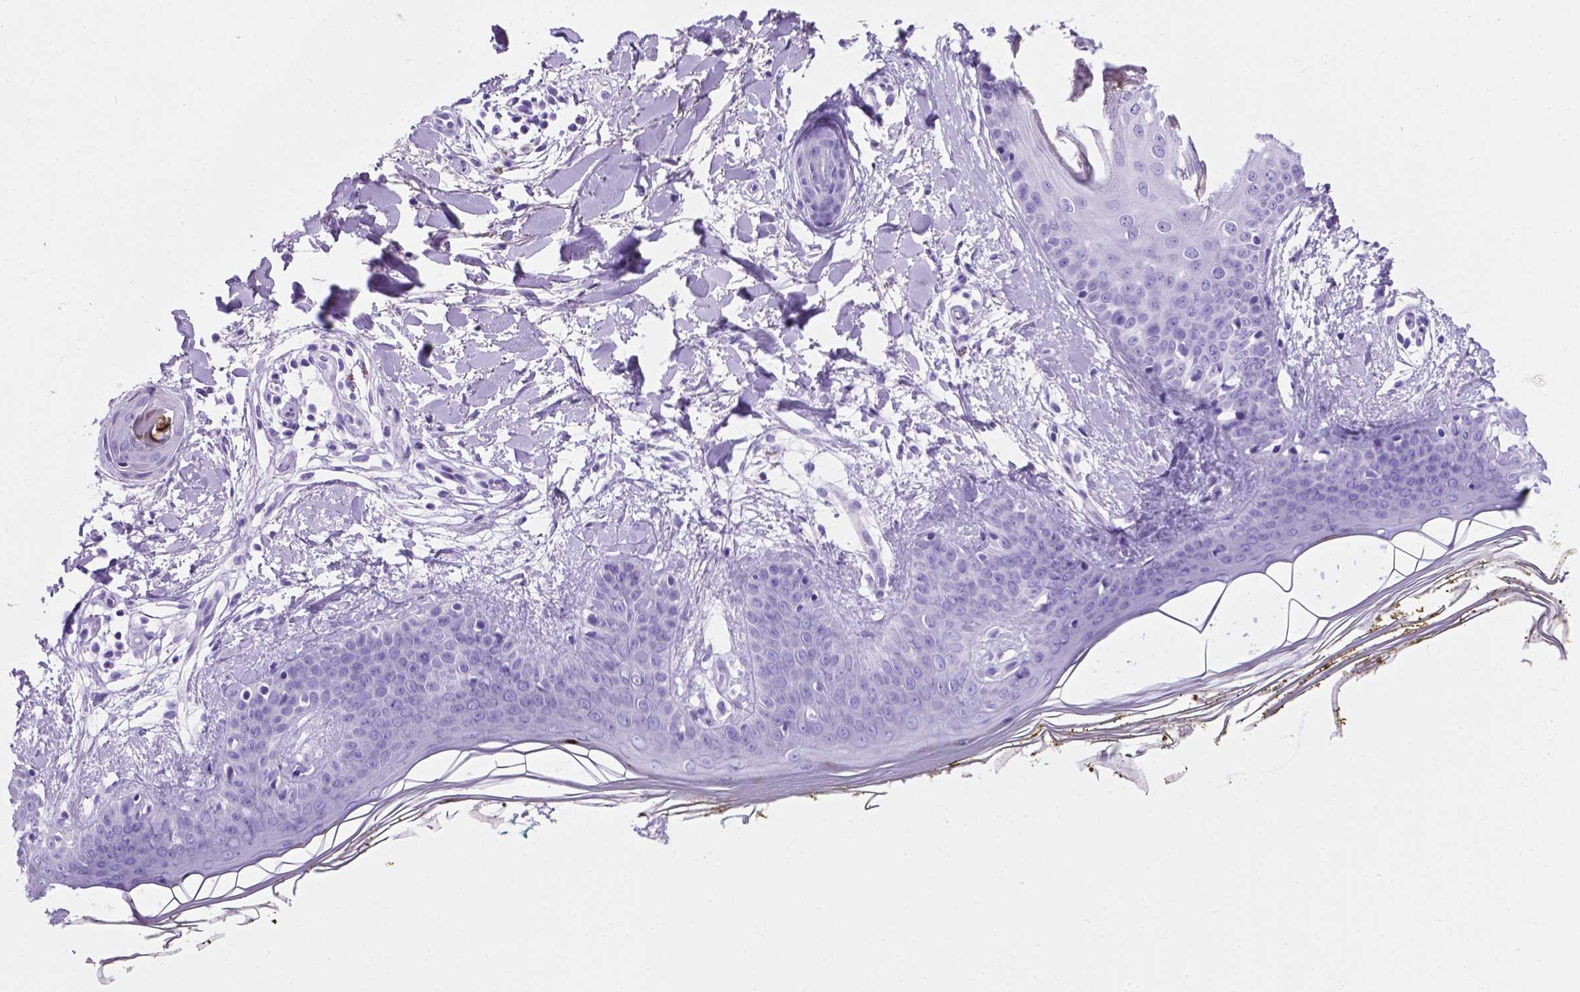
{"staining": {"intensity": "negative", "quantity": "none", "location": "none"}, "tissue": "skin", "cell_type": "Fibroblasts", "image_type": "normal", "snomed": [{"axis": "morphology", "description": "Normal tissue, NOS"}, {"axis": "topography", "description": "Skin"}], "caption": "Immunohistochemistry (IHC) of normal skin exhibits no positivity in fibroblasts.", "gene": "C17orf107", "patient": {"sex": "female", "age": 34}}